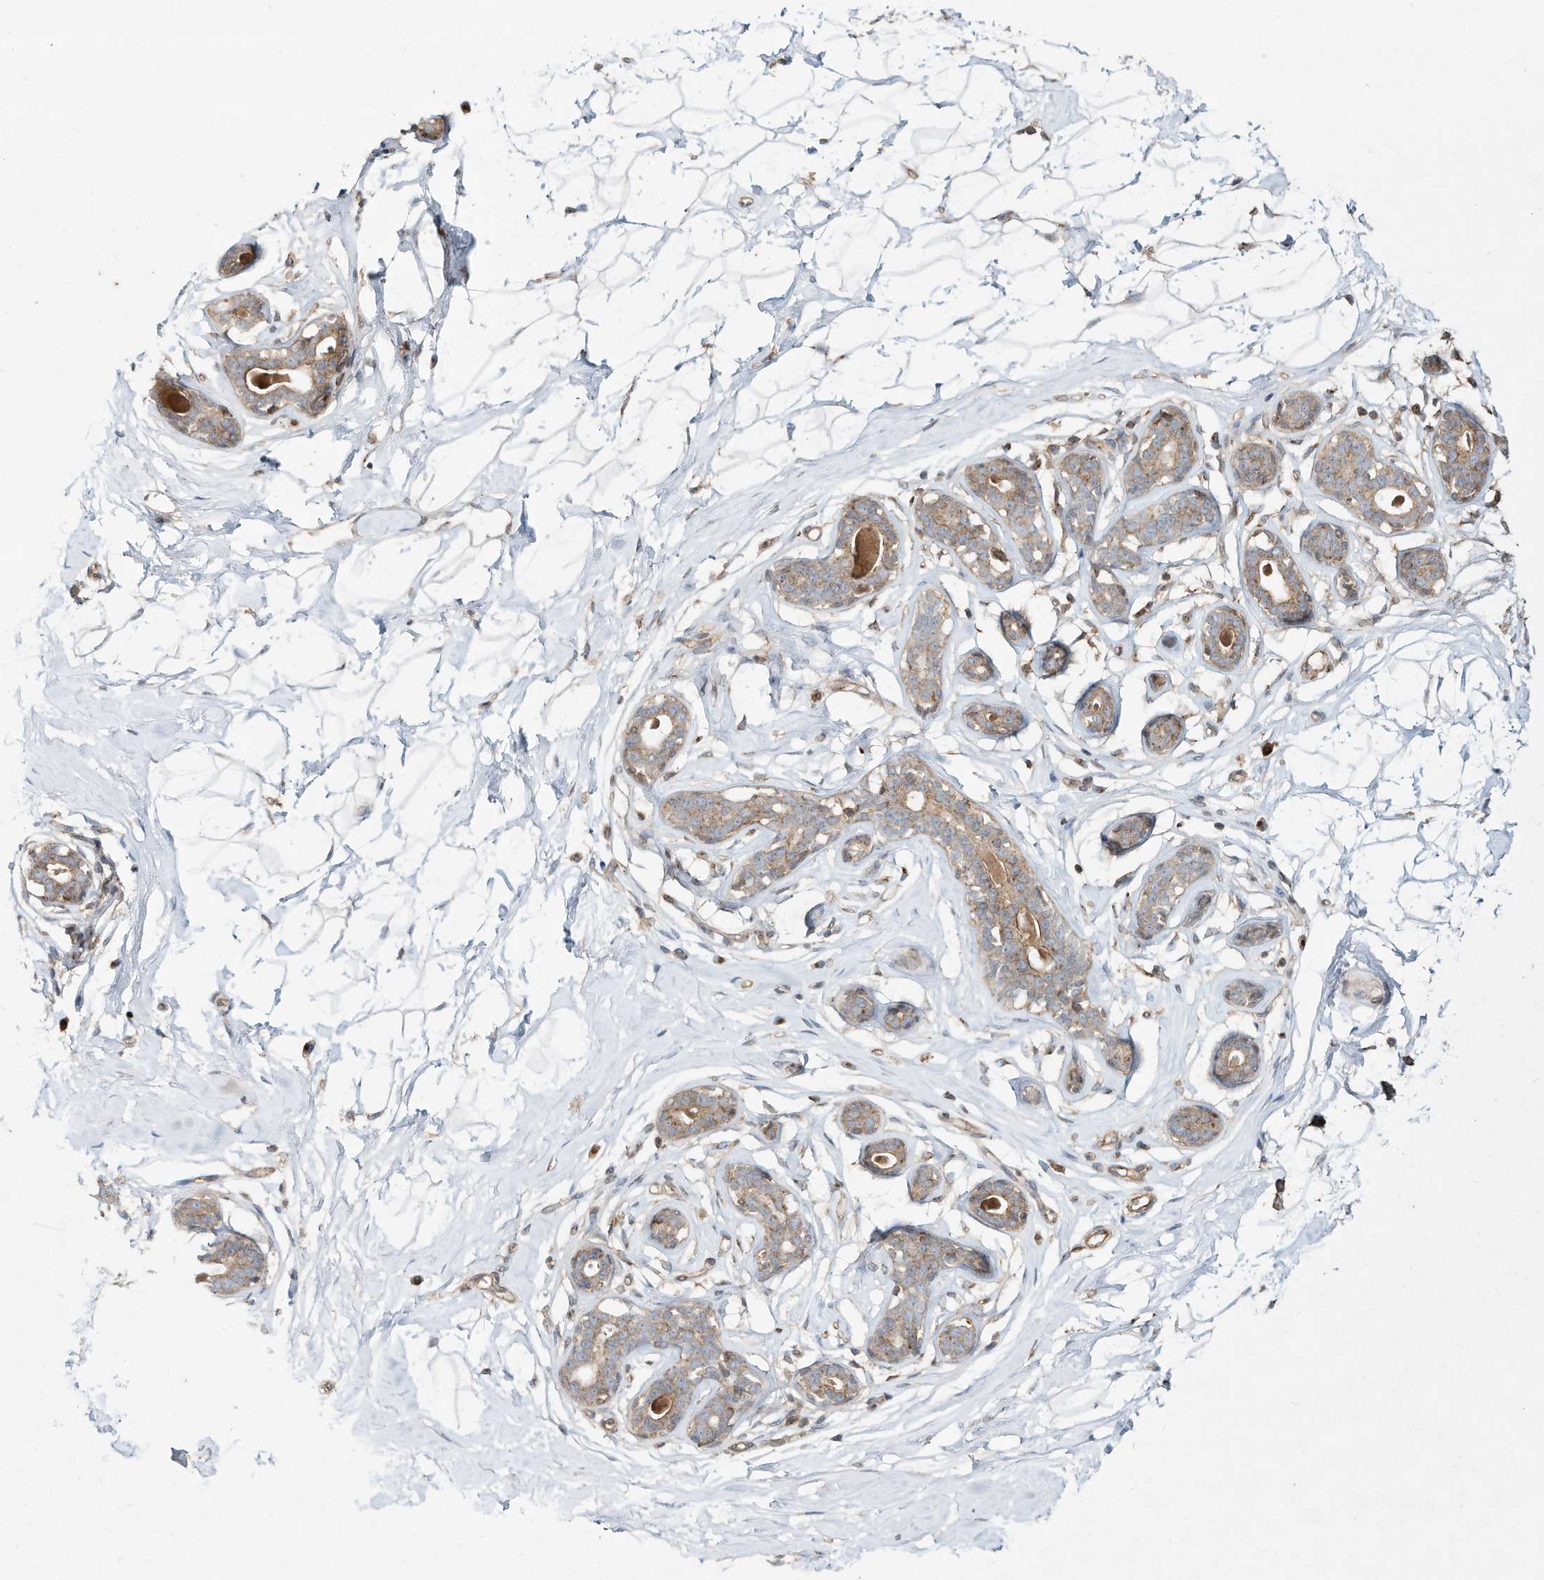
{"staining": {"intensity": "weak", "quantity": ">75%", "location": "cytoplasmic/membranous"}, "tissue": "breast", "cell_type": "Adipocytes", "image_type": "normal", "snomed": [{"axis": "morphology", "description": "Normal tissue, NOS"}, {"axis": "morphology", "description": "Adenoma, NOS"}, {"axis": "topography", "description": "Breast"}], "caption": "The immunohistochemical stain labels weak cytoplasmic/membranous expression in adipocytes of normal breast. Using DAB (brown) and hematoxylin (blue) stains, captured at high magnification using brightfield microscopy.", "gene": "CUX1", "patient": {"sex": "female", "age": 23}}